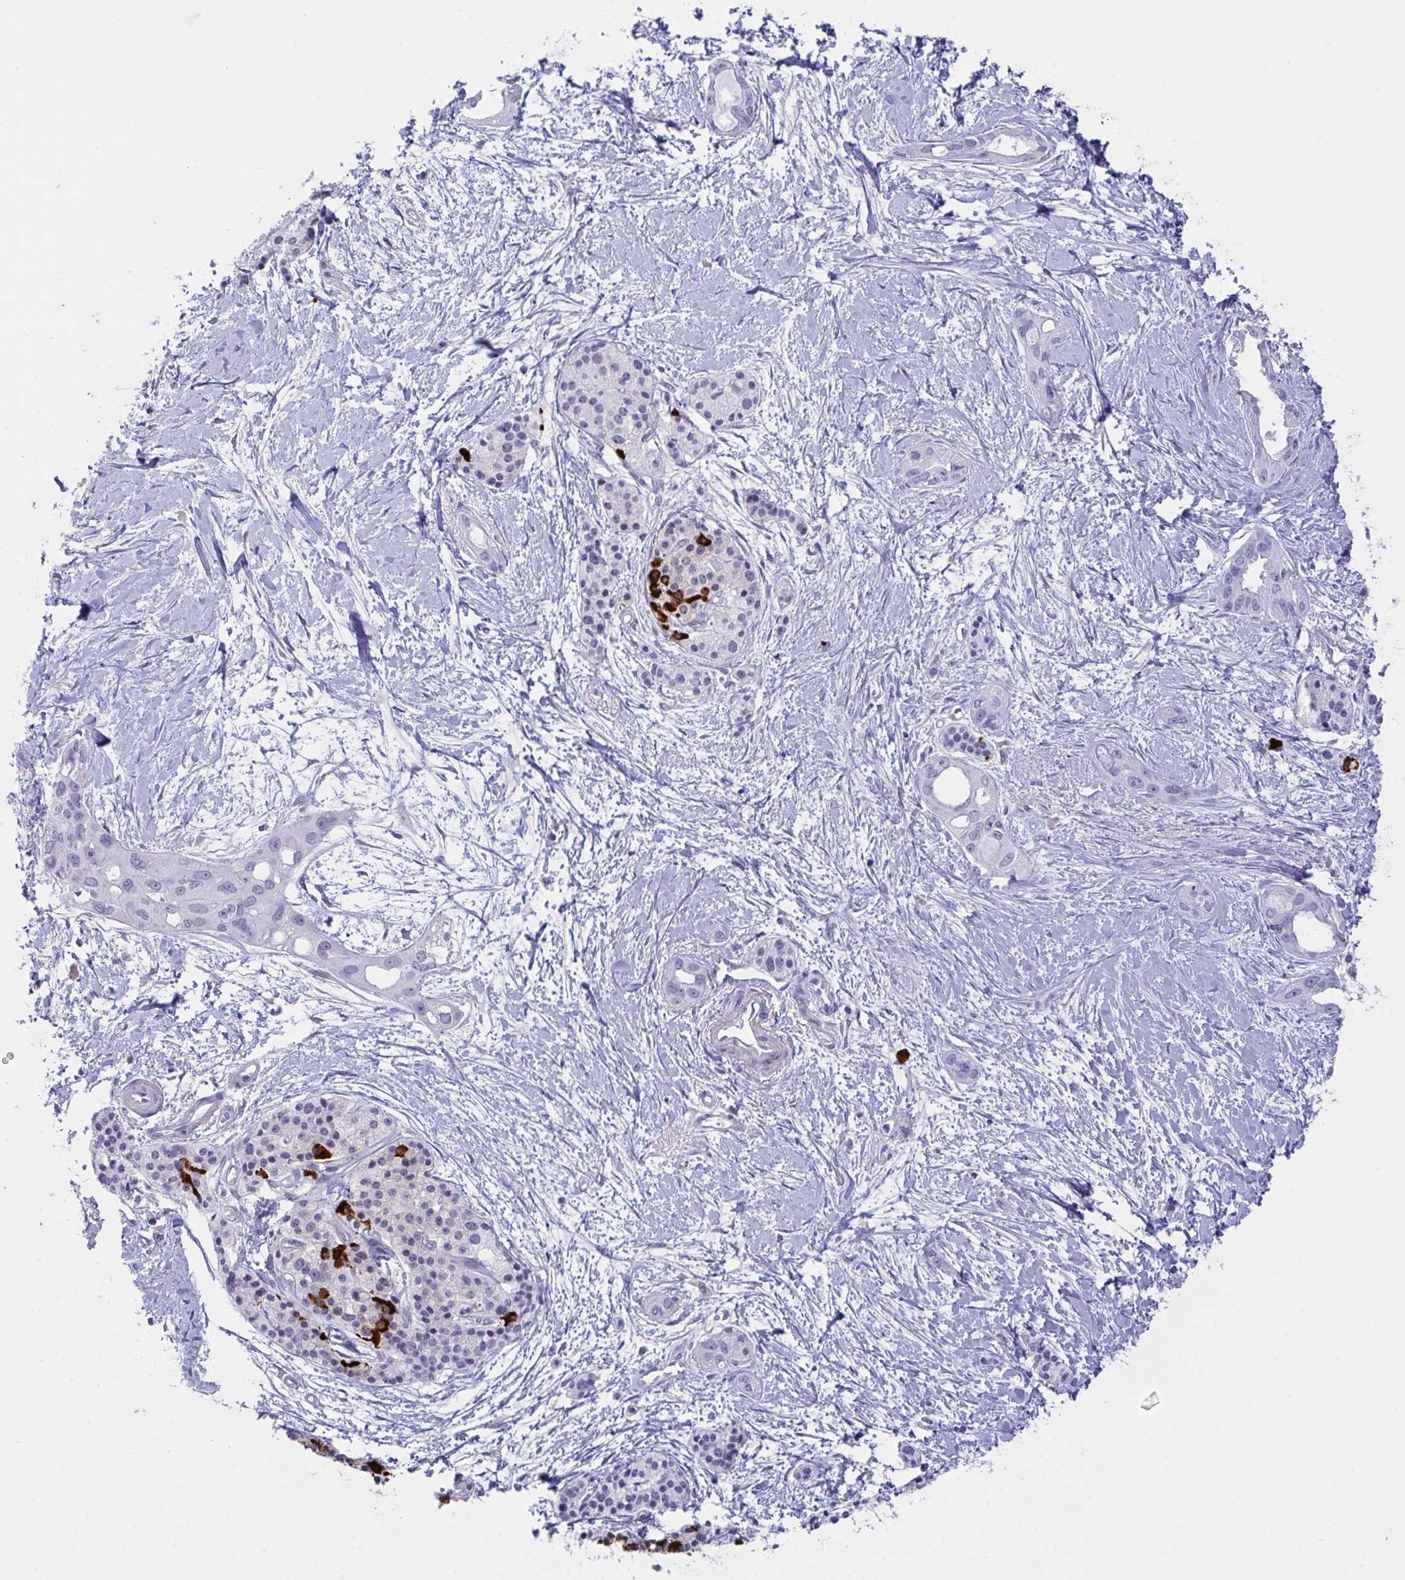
{"staining": {"intensity": "negative", "quantity": "none", "location": "none"}, "tissue": "pancreatic cancer", "cell_type": "Tumor cells", "image_type": "cancer", "snomed": [{"axis": "morphology", "description": "Adenocarcinoma, NOS"}, {"axis": "topography", "description": "Pancreas"}], "caption": "Immunohistochemistry (IHC) image of pancreatic cancer (adenocarcinoma) stained for a protein (brown), which demonstrates no expression in tumor cells.", "gene": "FBXL22", "patient": {"sex": "female", "age": 50}}